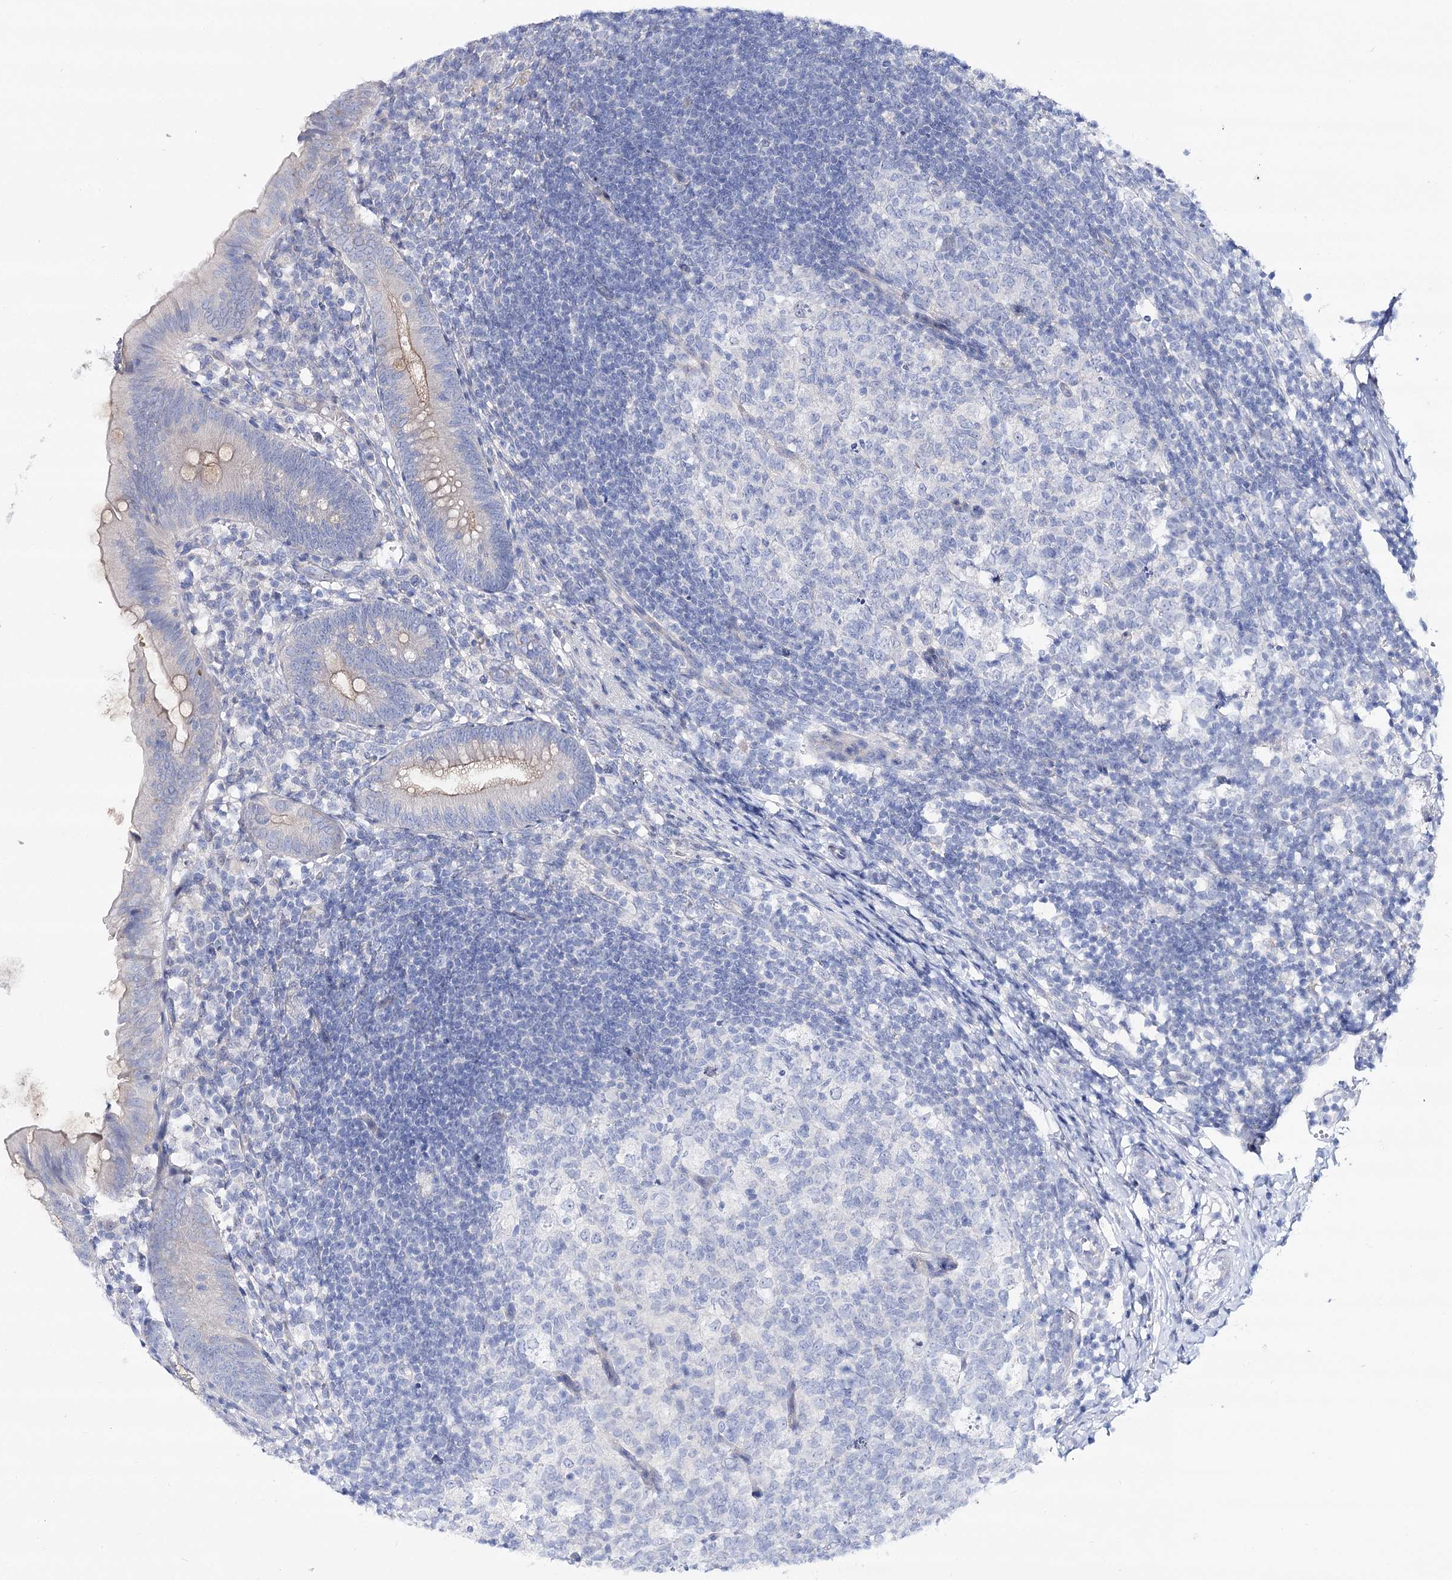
{"staining": {"intensity": "weak", "quantity": "<25%", "location": "cytoplasmic/membranous"}, "tissue": "appendix", "cell_type": "Glandular cells", "image_type": "normal", "snomed": [{"axis": "morphology", "description": "Normal tissue, NOS"}, {"axis": "topography", "description": "Appendix"}], "caption": "This is a image of immunohistochemistry (IHC) staining of unremarkable appendix, which shows no staining in glandular cells.", "gene": "NRAP", "patient": {"sex": "male", "age": 1}}